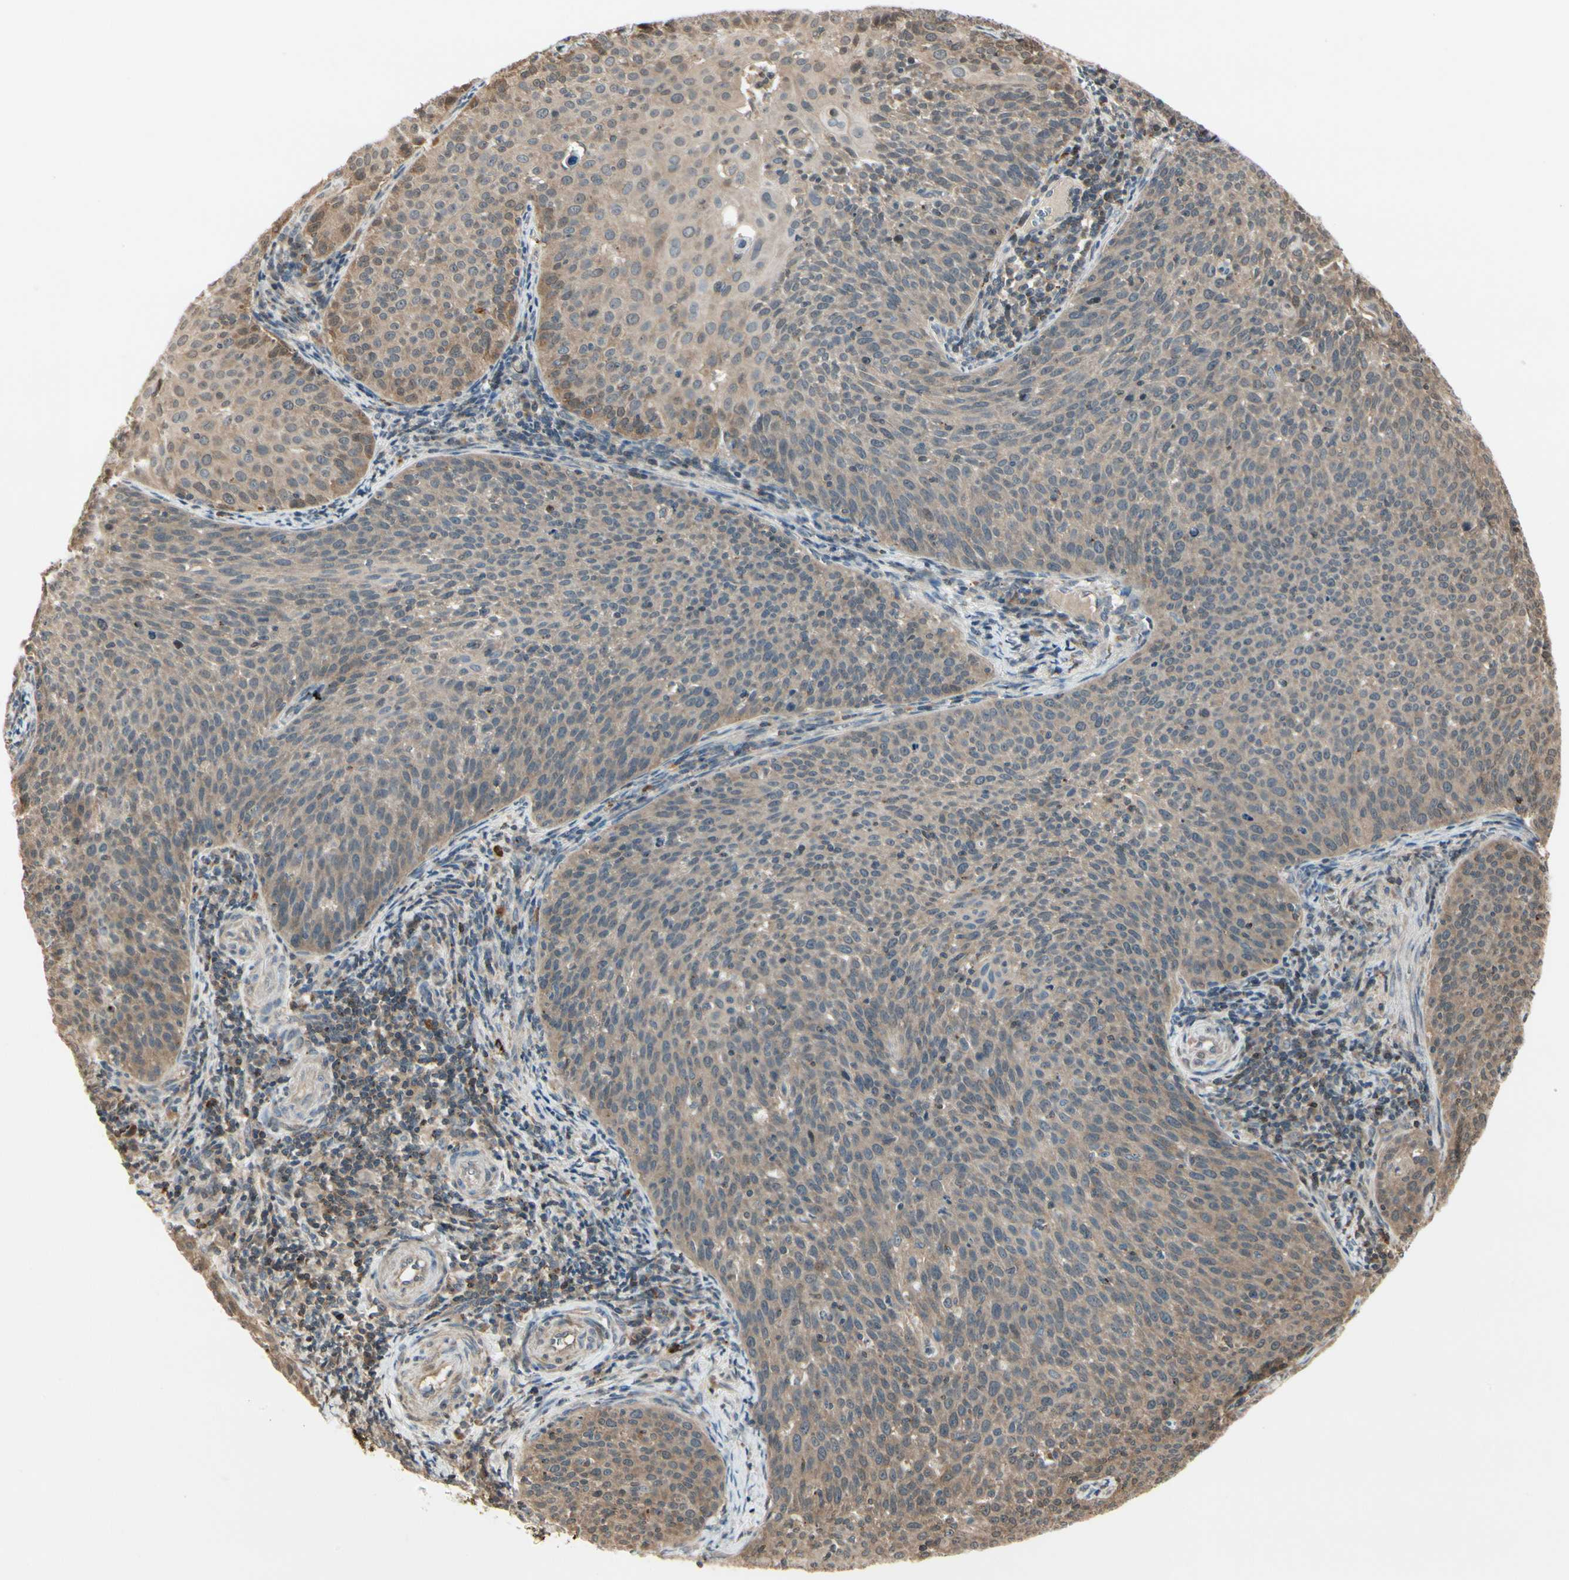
{"staining": {"intensity": "weak", "quantity": ">75%", "location": "cytoplasmic/membranous"}, "tissue": "cervical cancer", "cell_type": "Tumor cells", "image_type": "cancer", "snomed": [{"axis": "morphology", "description": "Squamous cell carcinoma, NOS"}, {"axis": "topography", "description": "Cervix"}], "caption": "Immunohistochemical staining of human cervical cancer reveals low levels of weak cytoplasmic/membranous protein staining in about >75% of tumor cells. The staining is performed using DAB brown chromogen to label protein expression. The nuclei are counter-stained blue using hematoxylin.", "gene": "EVC", "patient": {"sex": "female", "age": 38}}